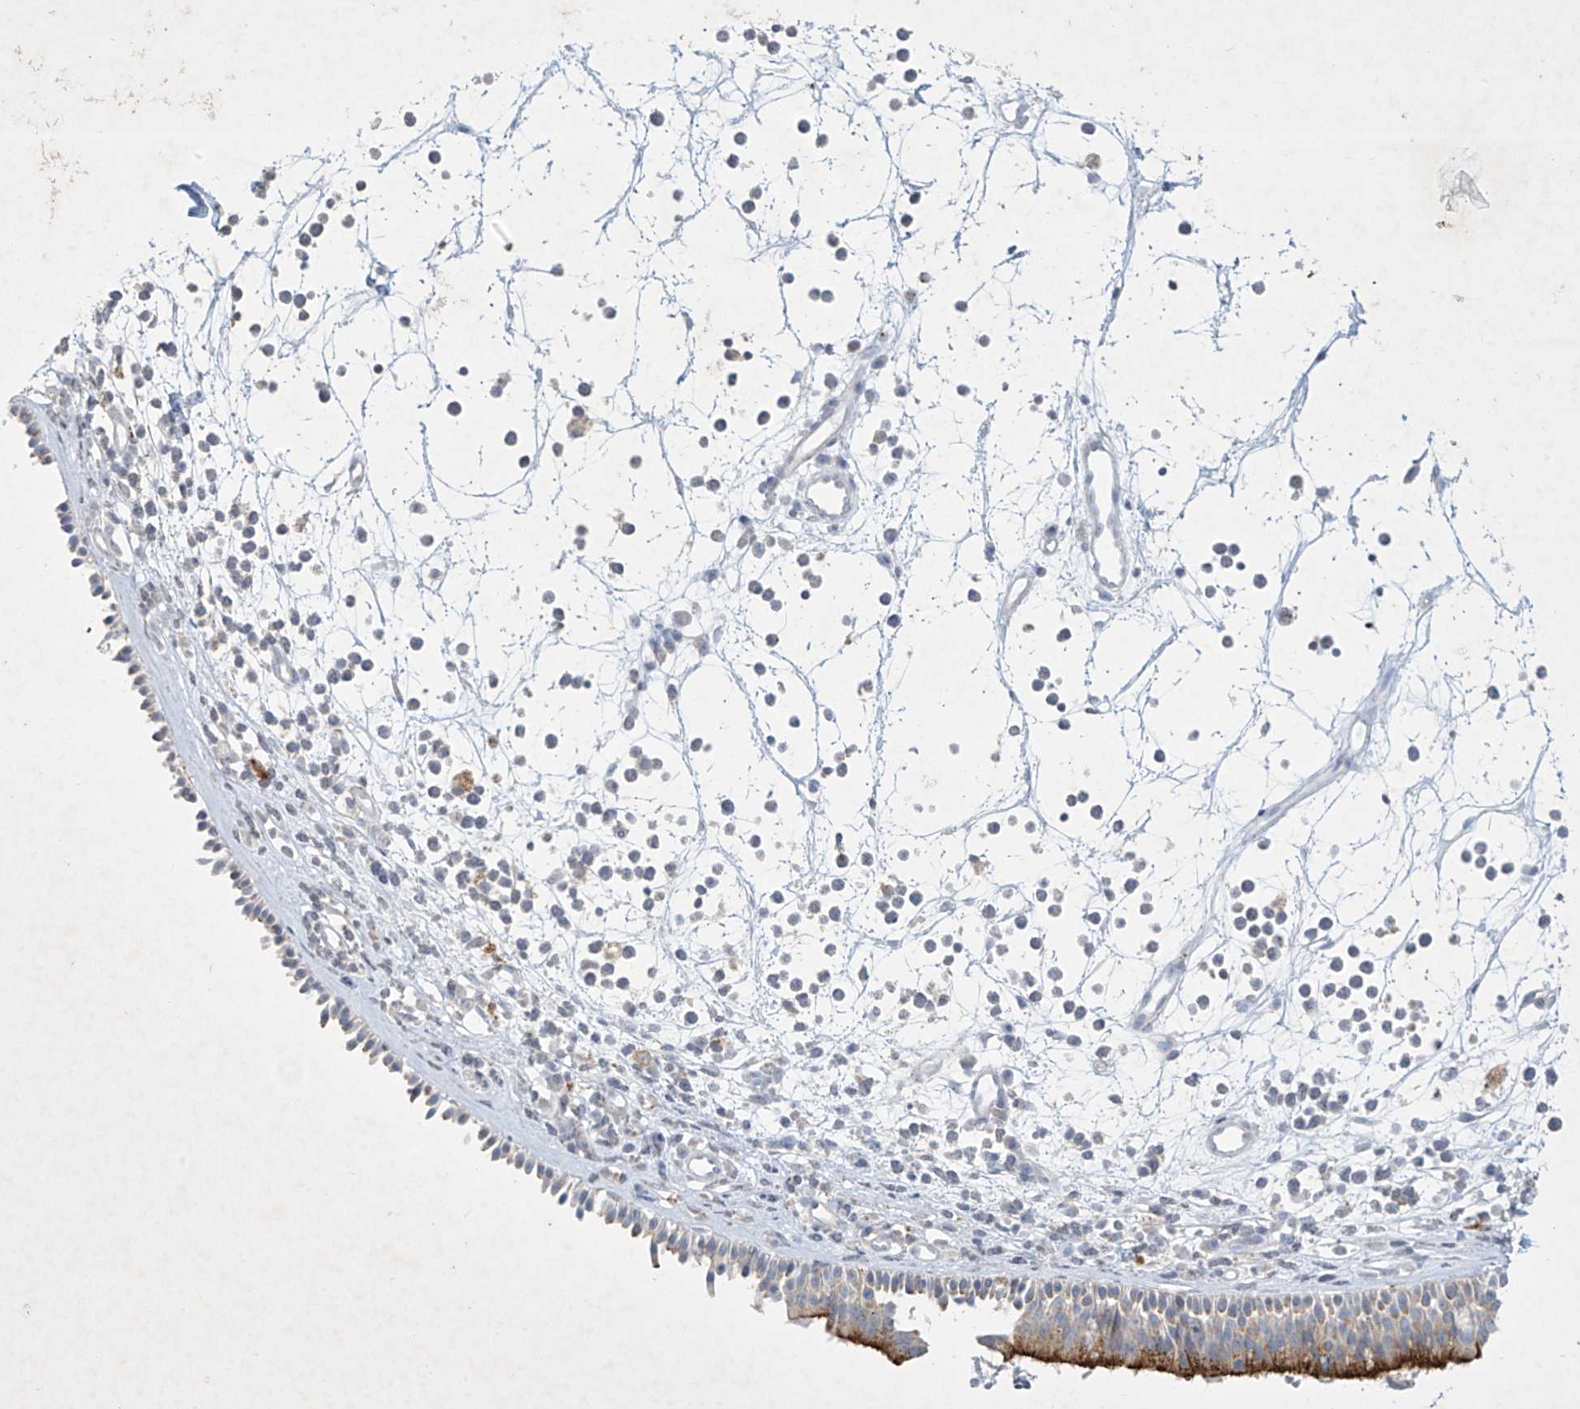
{"staining": {"intensity": "strong", "quantity": "25%-75%", "location": "cytoplasmic/membranous"}, "tissue": "nasopharynx", "cell_type": "Respiratory epithelial cells", "image_type": "normal", "snomed": [{"axis": "morphology", "description": "Normal tissue, NOS"}, {"axis": "morphology", "description": "Inflammation, NOS"}, {"axis": "morphology", "description": "Malignant melanoma, Metastatic site"}, {"axis": "topography", "description": "Nasopharynx"}], "caption": "Immunohistochemistry (DAB) staining of unremarkable human nasopharynx displays strong cytoplasmic/membranous protein staining in about 25%-75% of respiratory epithelial cells. The protein is stained brown, and the nuclei are stained in blue (DAB IHC with brightfield microscopy, high magnification).", "gene": "GPR137C", "patient": {"sex": "male", "age": 70}}